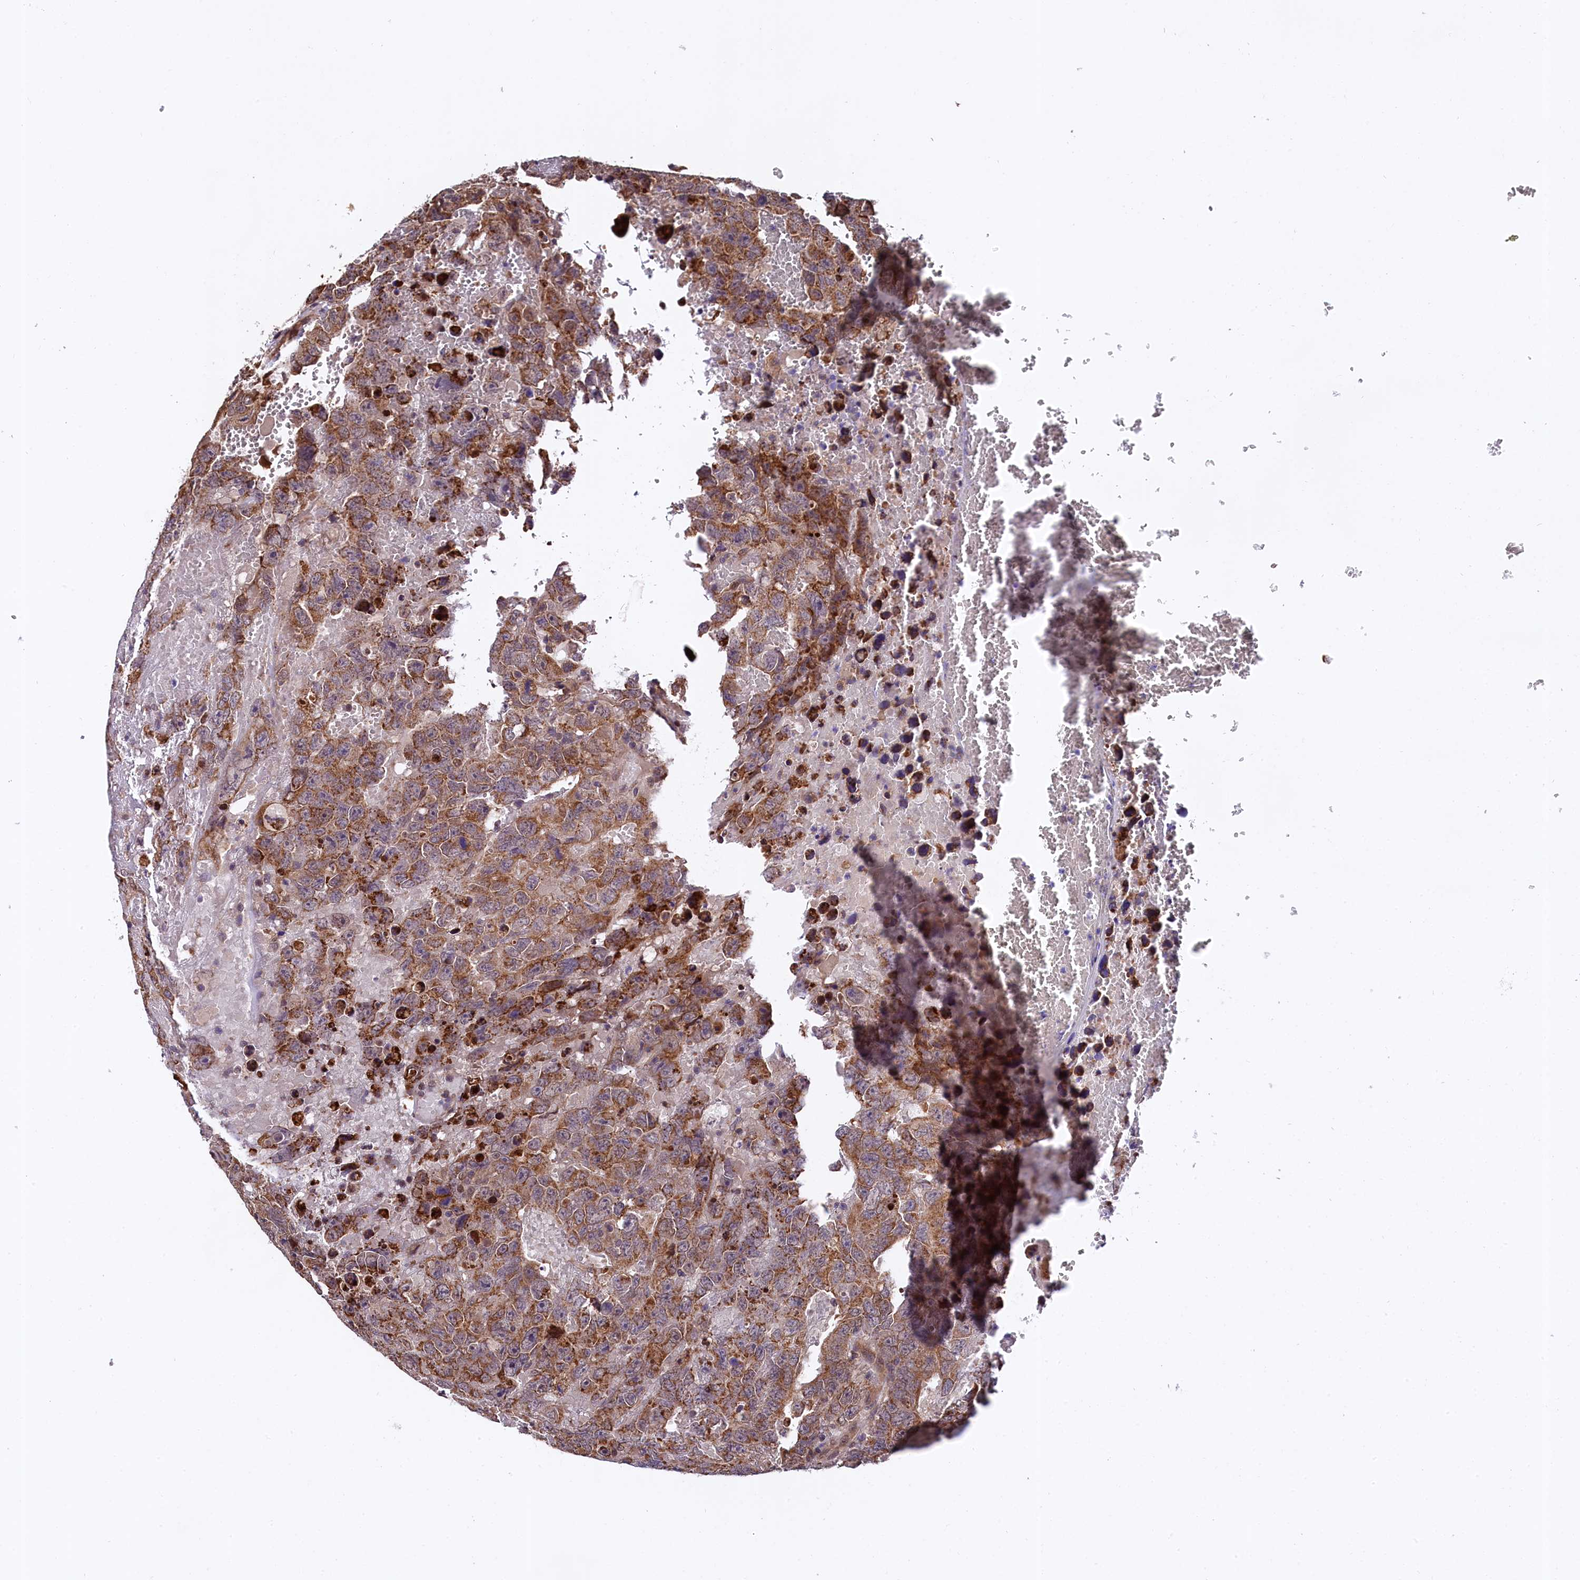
{"staining": {"intensity": "moderate", "quantity": ">75%", "location": "cytoplasmic/membranous"}, "tissue": "testis cancer", "cell_type": "Tumor cells", "image_type": "cancer", "snomed": [{"axis": "morphology", "description": "Carcinoma, Embryonal, NOS"}, {"axis": "topography", "description": "Testis"}], "caption": "This is an image of immunohistochemistry staining of testis cancer, which shows moderate staining in the cytoplasmic/membranous of tumor cells.", "gene": "DOHH", "patient": {"sex": "male", "age": 45}}